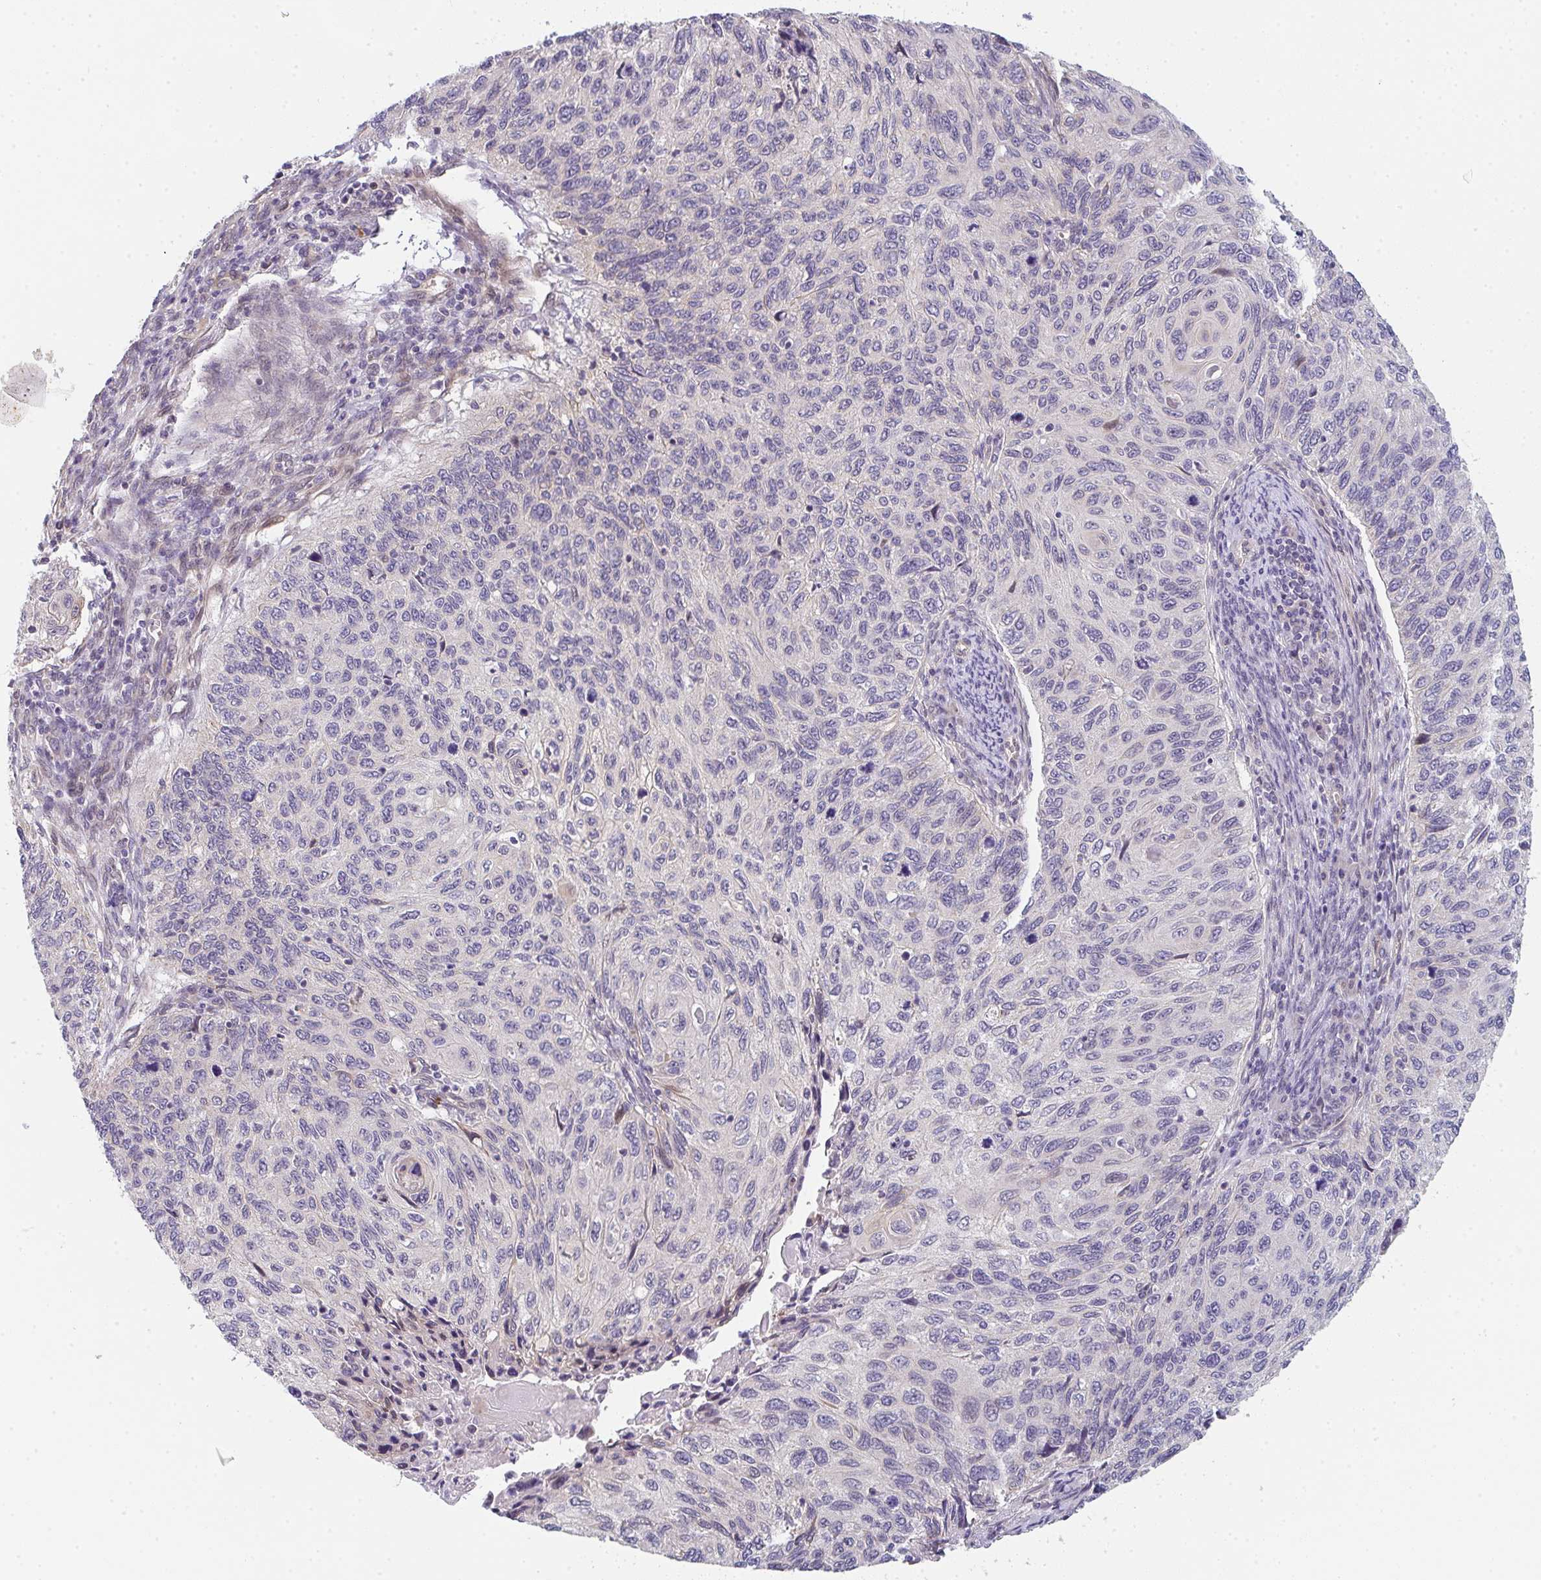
{"staining": {"intensity": "negative", "quantity": "none", "location": "none"}, "tissue": "cervical cancer", "cell_type": "Tumor cells", "image_type": "cancer", "snomed": [{"axis": "morphology", "description": "Squamous cell carcinoma, NOS"}, {"axis": "topography", "description": "Cervix"}], "caption": "Immunohistochemistry photomicrograph of squamous cell carcinoma (cervical) stained for a protein (brown), which exhibits no staining in tumor cells.", "gene": "TNFRSF10A", "patient": {"sex": "female", "age": 70}}